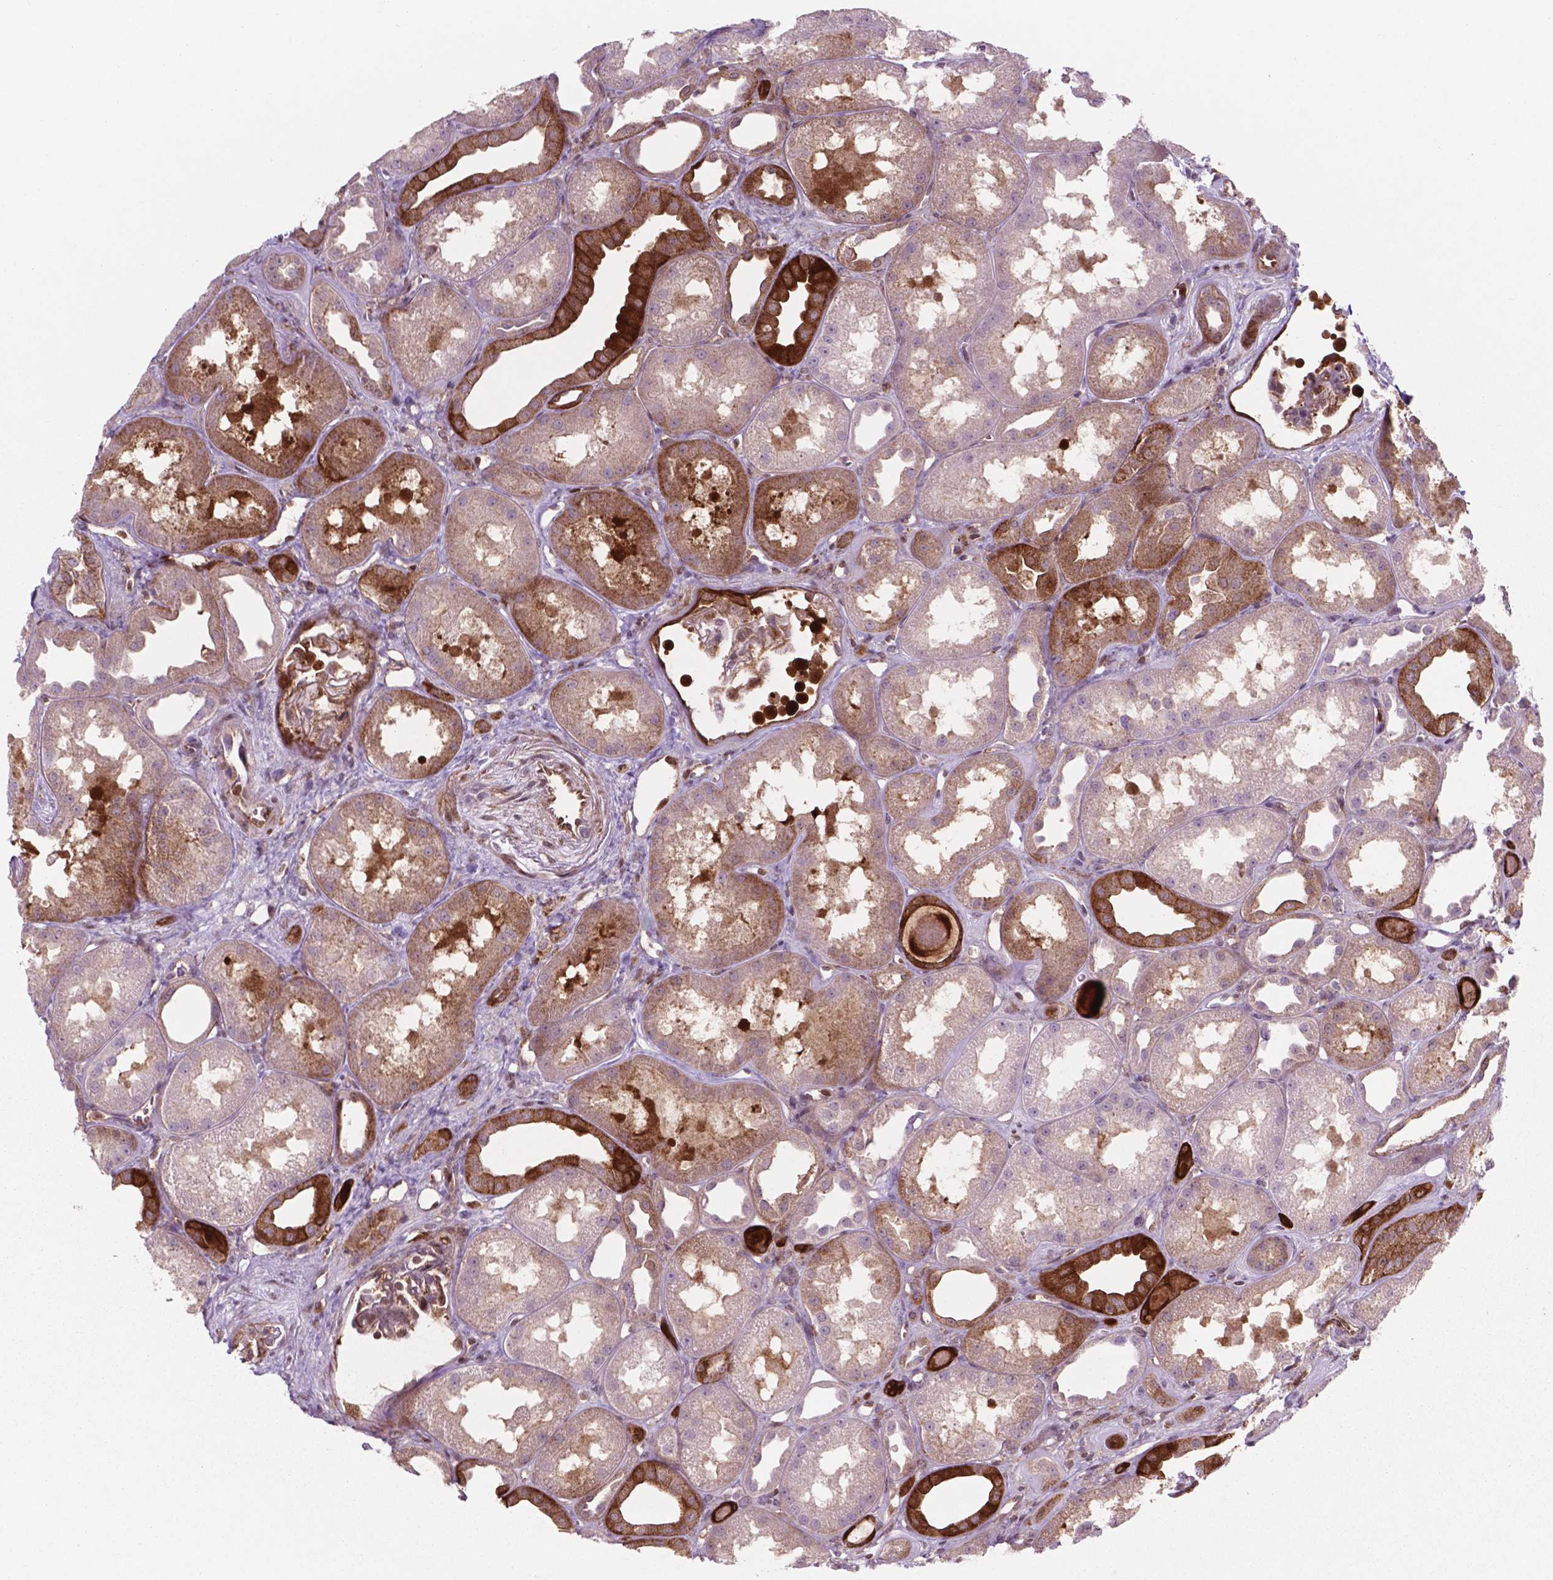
{"staining": {"intensity": "strong", "quantity": "<25%", "location": "cytoplasmic/membranous"}, "tissue": "kidney", "cell_type": "Cells in glomeruli", "image_type": "normal", "snomed": [{"axis": "morphology", "description": "Normal tissue, NOS"}, {"axis": "topography", "description": "Kidney"}], "caption": "Kidney stained with DAB (3,3'-diaminobenzidine) immunohistochemistry (IHC) demonstrates medium levels of strong cytoplasmic/membranous positivity in about <25% of cells in glomeruli.", "gene": "LDHA", "patient": {"sex": "male", "age": 61}}